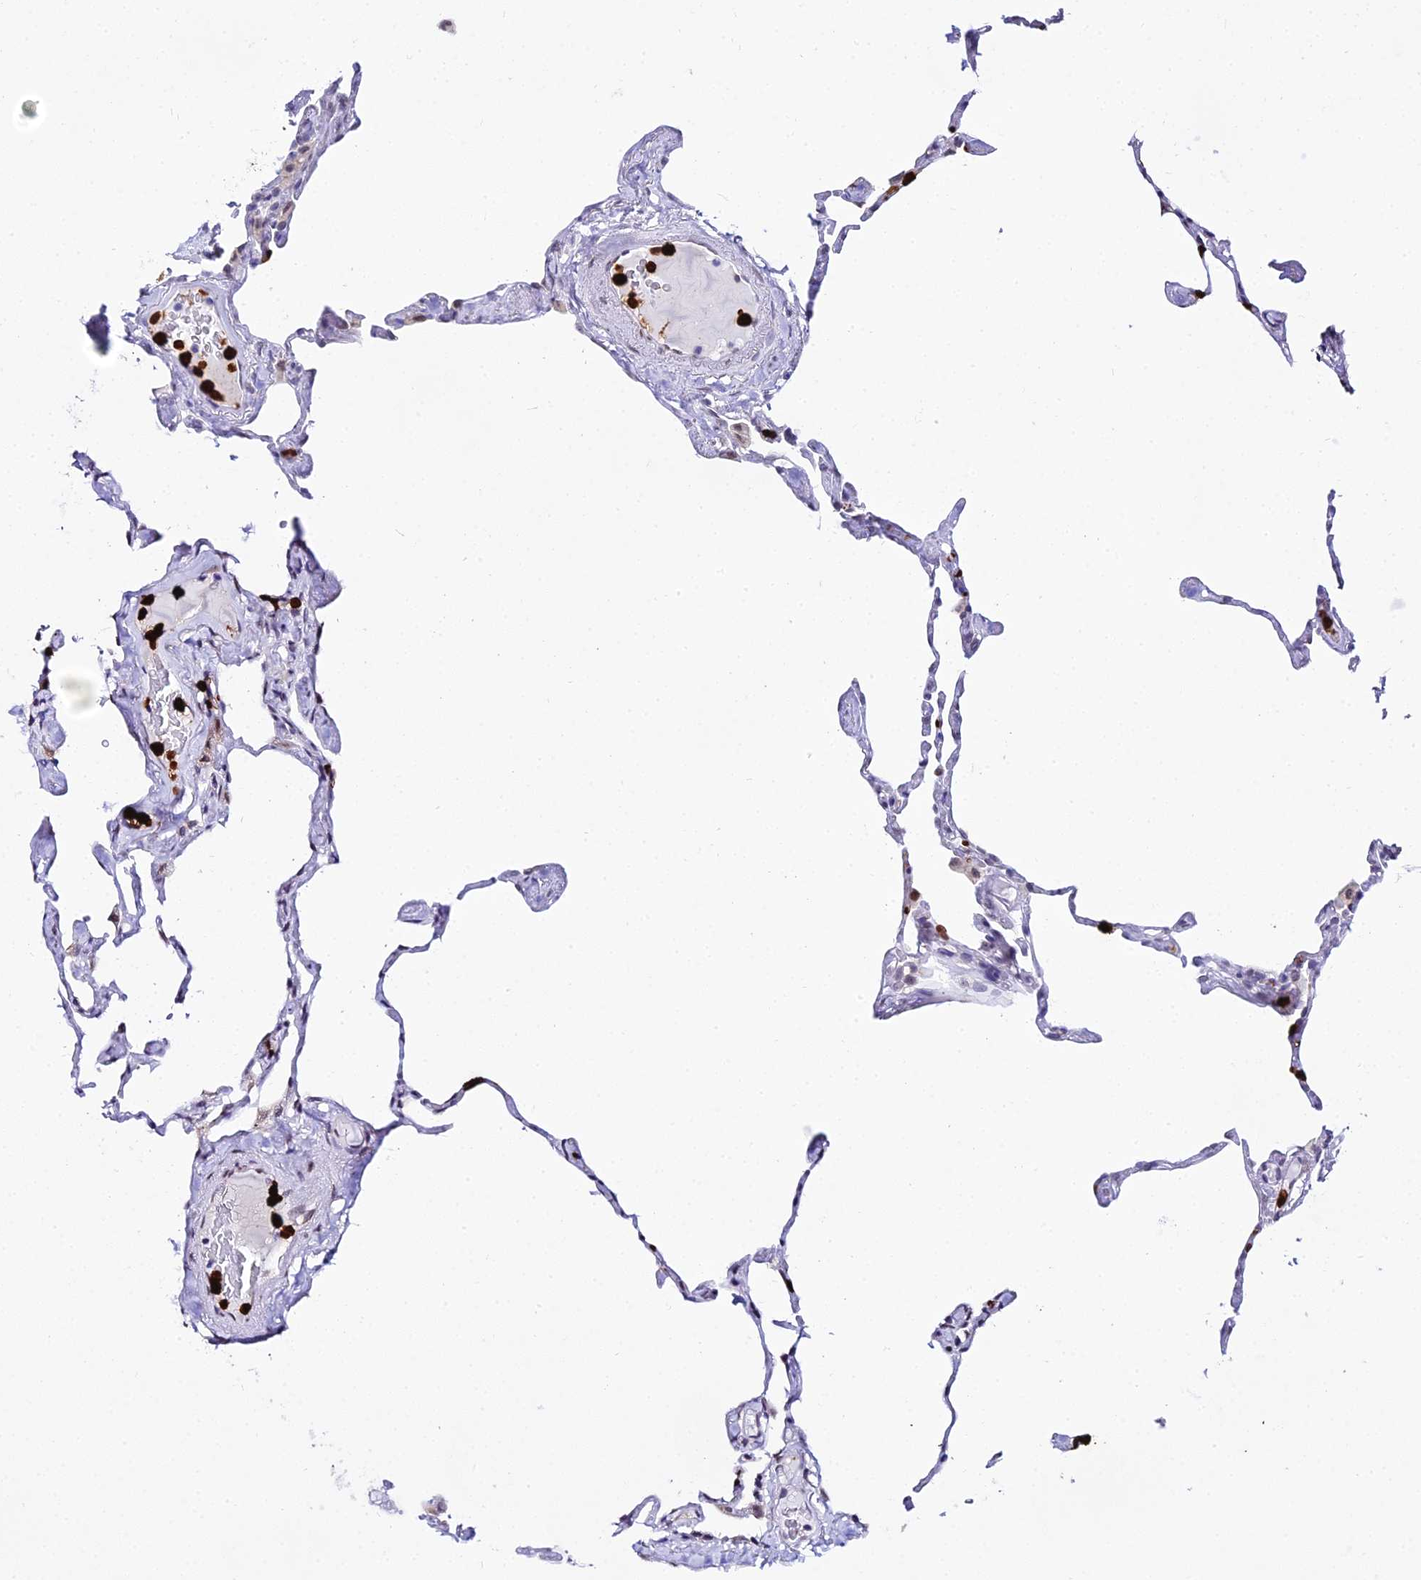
{"staining": {"intensity": "moderate", "quantity": "<25%", "location": "nuclear"}, "tissue": "lung", "cell_type": "Alveolar cells", "image_type": "normal", "snomed": [{"axis": "morphology", "description": "Normal tissue, NOS"}, {"axis": "topography", "description": "Lung"}], "caption": "IHC of unremarkable human lung exhibits low levels of moderate nuclear staining in about <25% of alveolar cells.", "gene": "MCM10", "patient": {"sex": "male", "age": 65}}